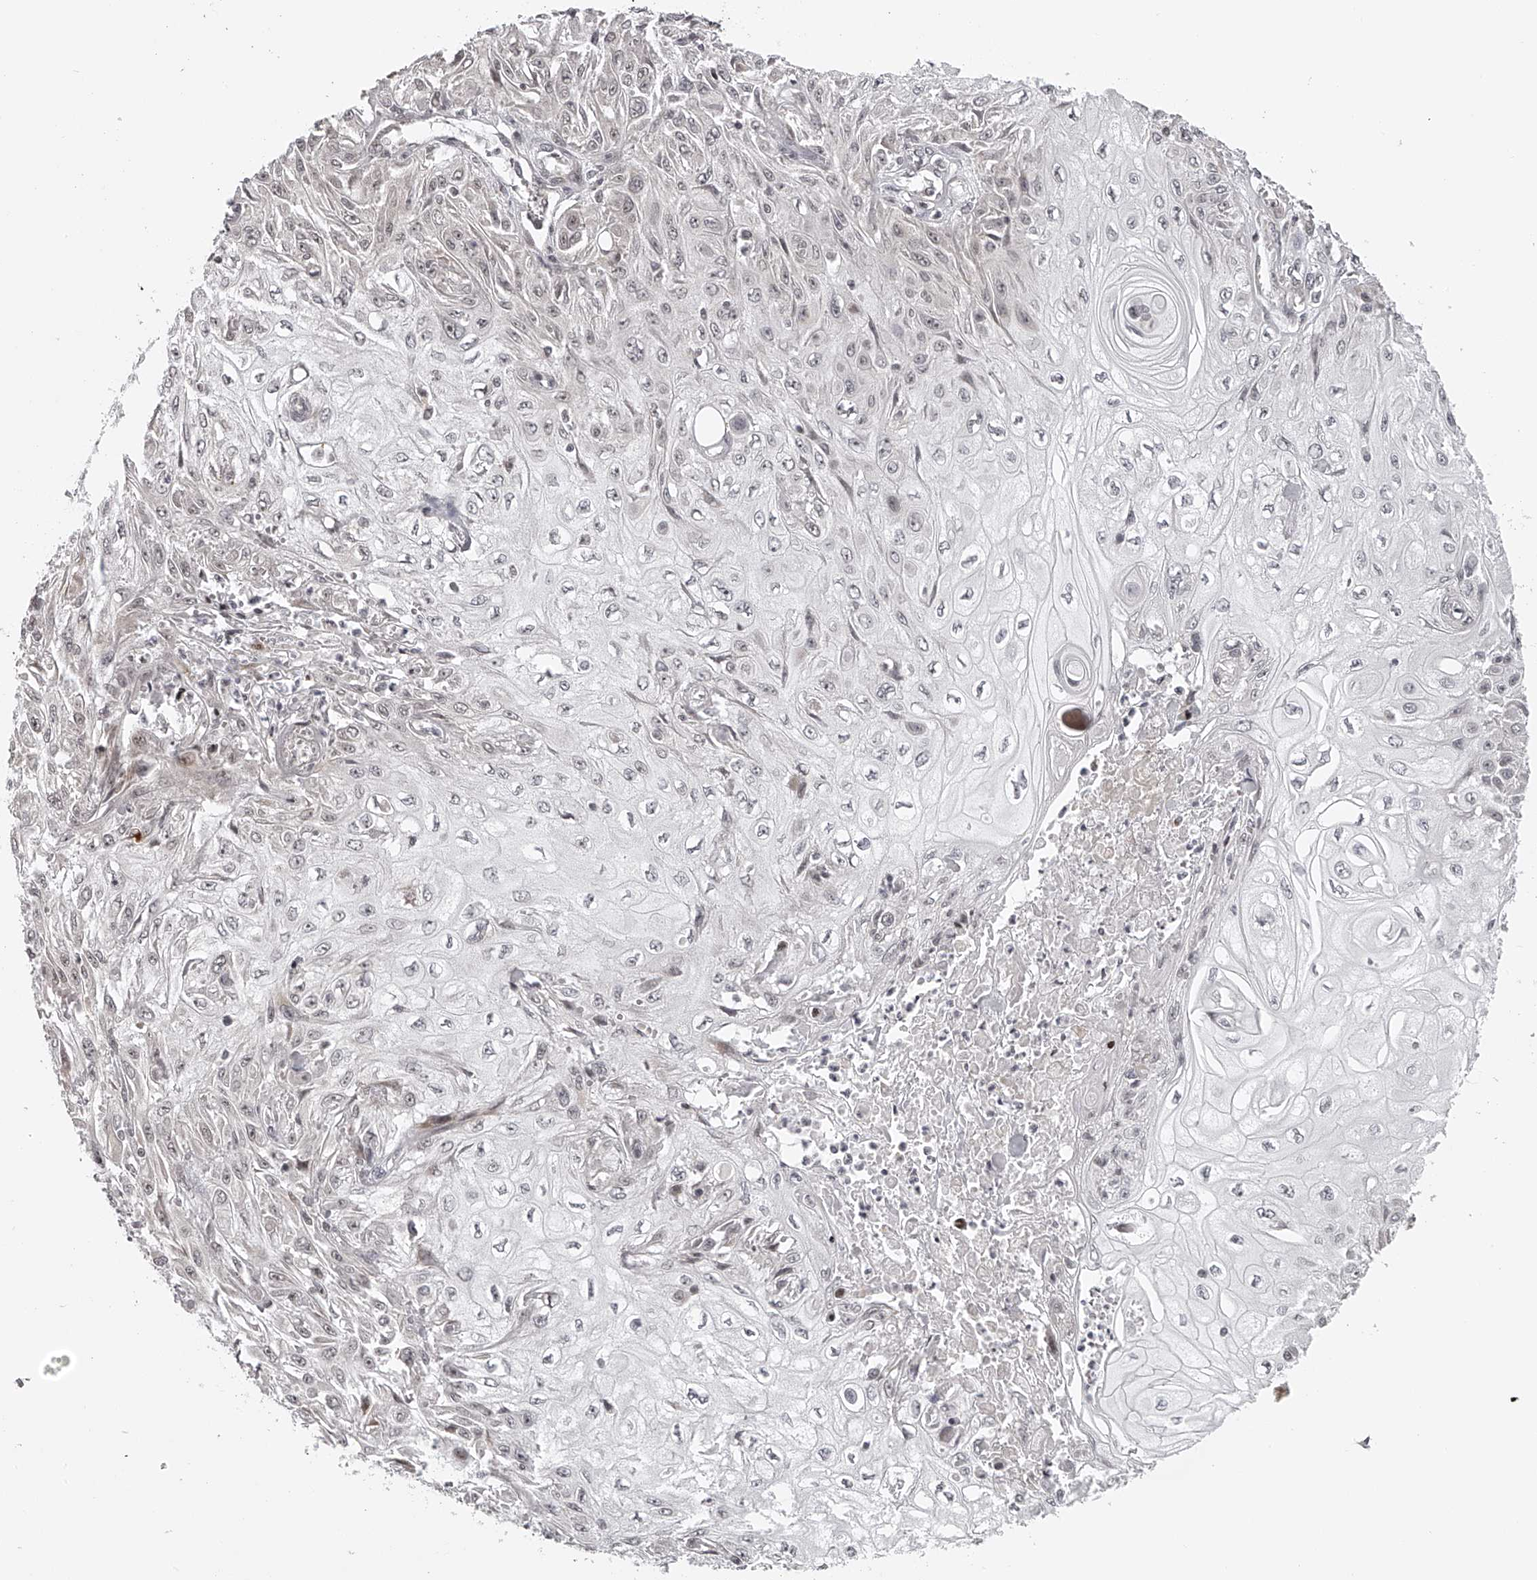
{"staining": {"intensity": "negative", "quantity": "none", "location": "none"}, "tissue": "skin cancer", "cell_type": "Tumor cells", "image_type": "cancer", "snomed": [{"axis": "morphology", "description": "Squamous cell carcinoma, NOS"}, {"axis": "morphology", "description": "Squamous cell carcinoma, metastatic, NOS"}, {"axis": "topography", "description": "Skin"}, {"axis": "topography", "description": "Lymph node"}], "caption": "DAB (3,3'-diaminobenzidine) immunohistochemical staining of skin cancer (squamous cell carcinoma) exhibits no significant staining in tumor cells.", "gene": "ODF2L", "patient": {"sex": "male", "age": 75}}